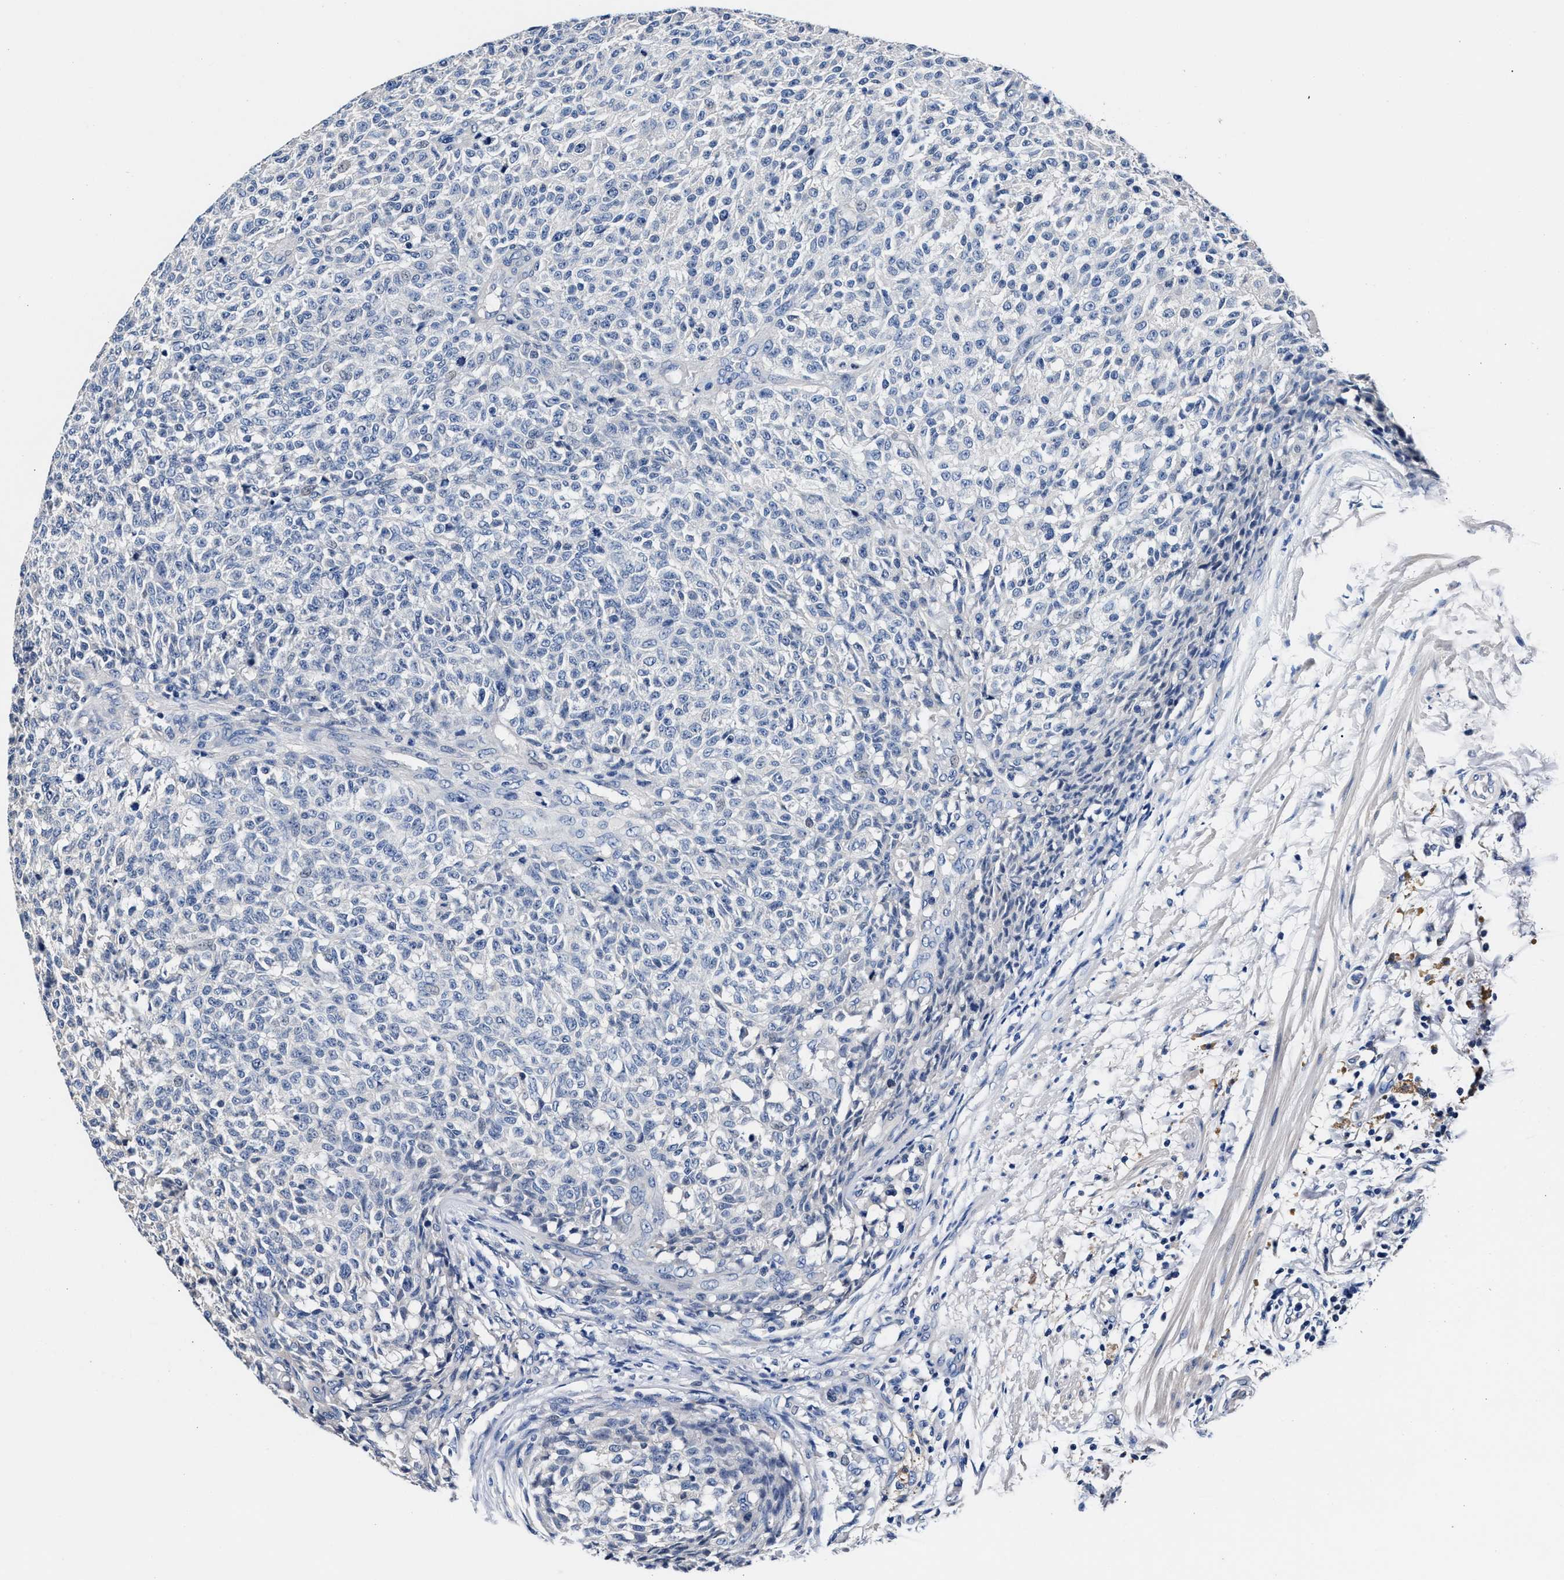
{"staining": {"intensity": "negative", "quantity": "none", "location": "none"}, "tissue": "testis cancer", "cell_type": "Tumor cells", "image_type": "cancer", "snomed": [{"axis": "morphology", "description": "Seminoma, NOS"}, {"axis": "topography", "description": "Testis"}], "caption": "This is an IHC histopathology image of testis seminoma. There is no positivity in tumor cells.", "gene": "GSTM1", "patient": {"sex": "male", "age": 59}}